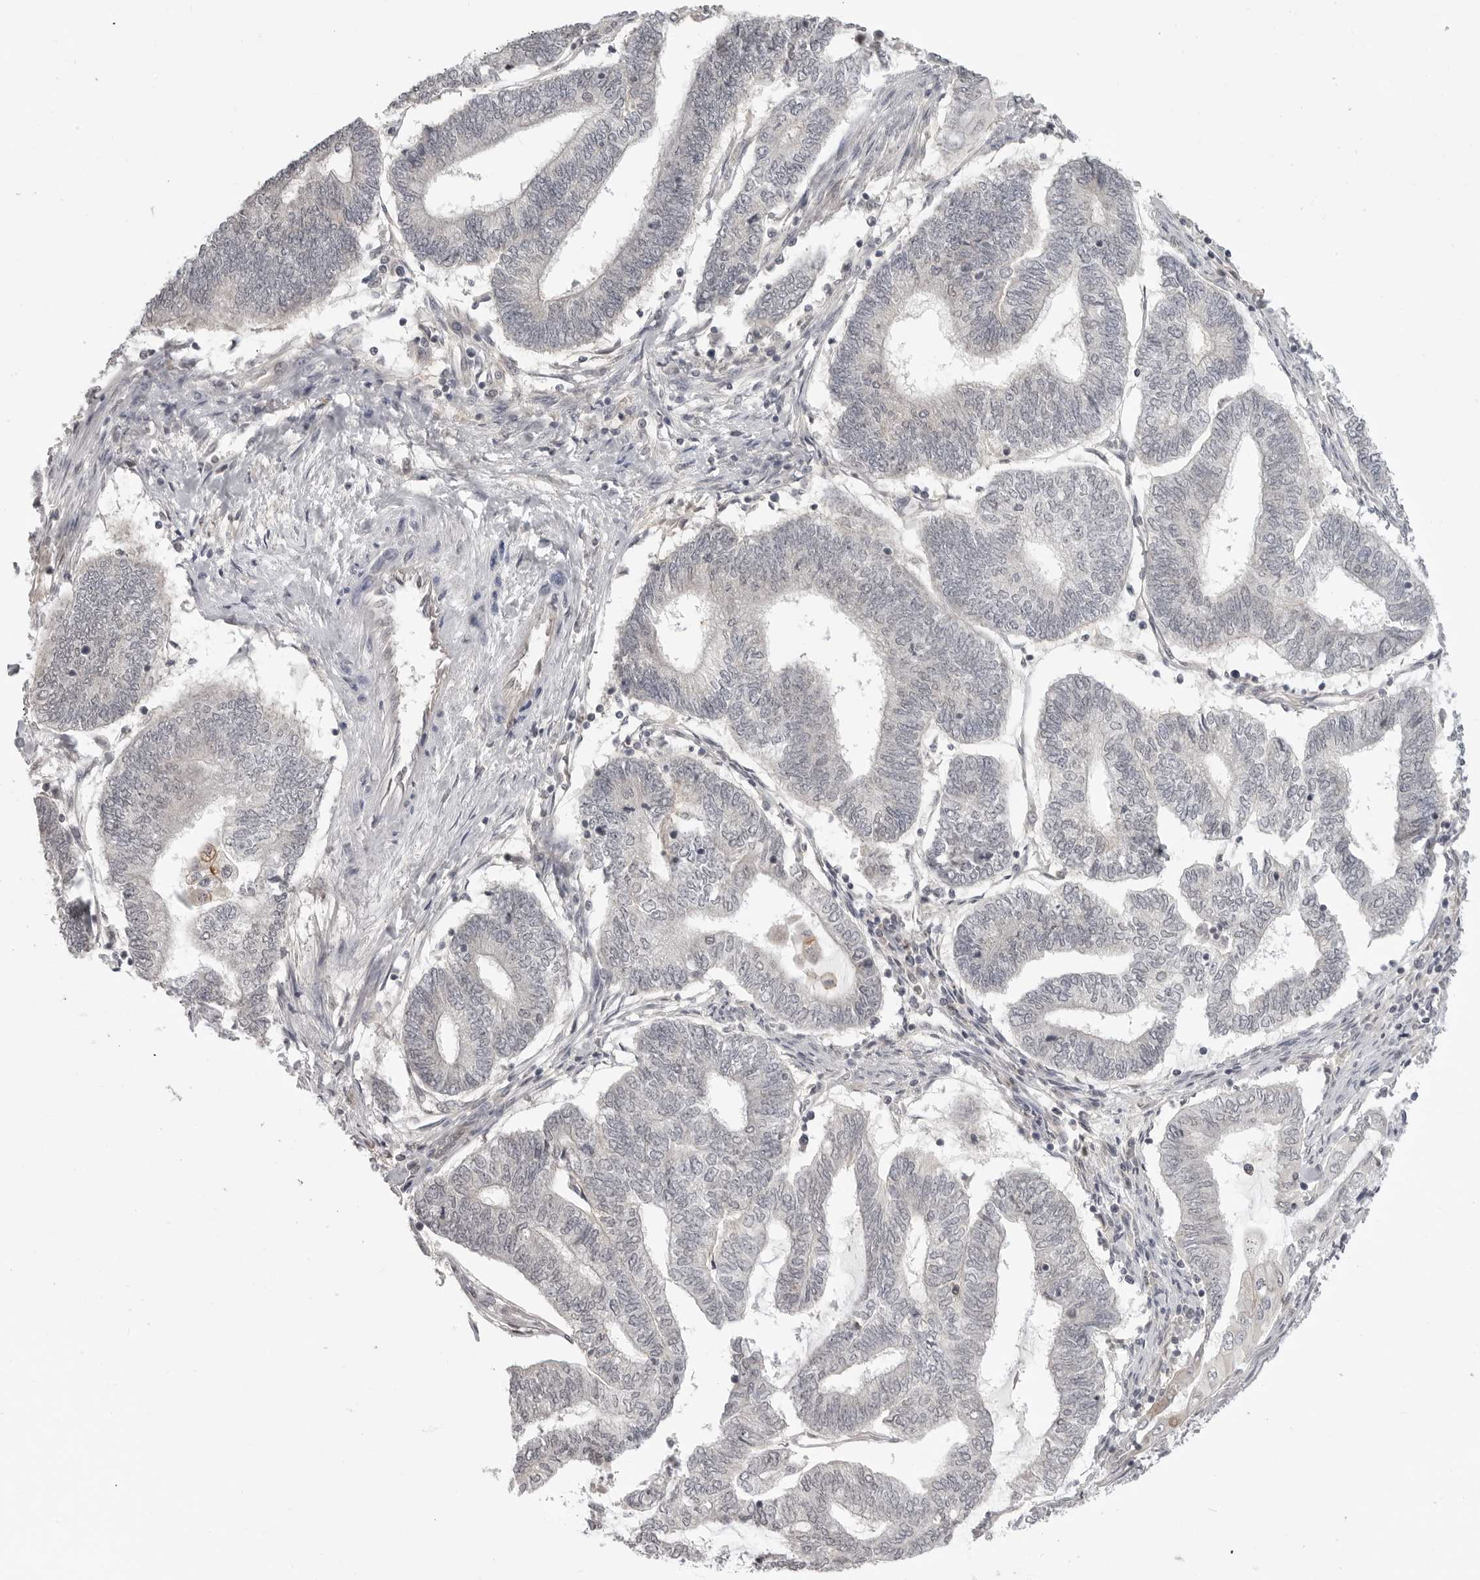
{"staining": {"intensity": "negative", "quantity": "none", "location": "none"}, "tissue": "endometrial cancer", "cell_type": "Tumor cells", "image_type": "cancer", "snomed": [{"axis": "morphology", "description": "Adenocarcinoma, NOS"}, {"axis": "topography", "description": "Uterus"}, {"axis": "topography", "description": "Endometrium"}], "caption": "Human endometrial adenocarcinoma stained for a protein using immunohistochemistry (IHC) shows no staining in tumor cells.", "gene": "IFNGR1", "patient": {"sex": "female", "age": 70}}